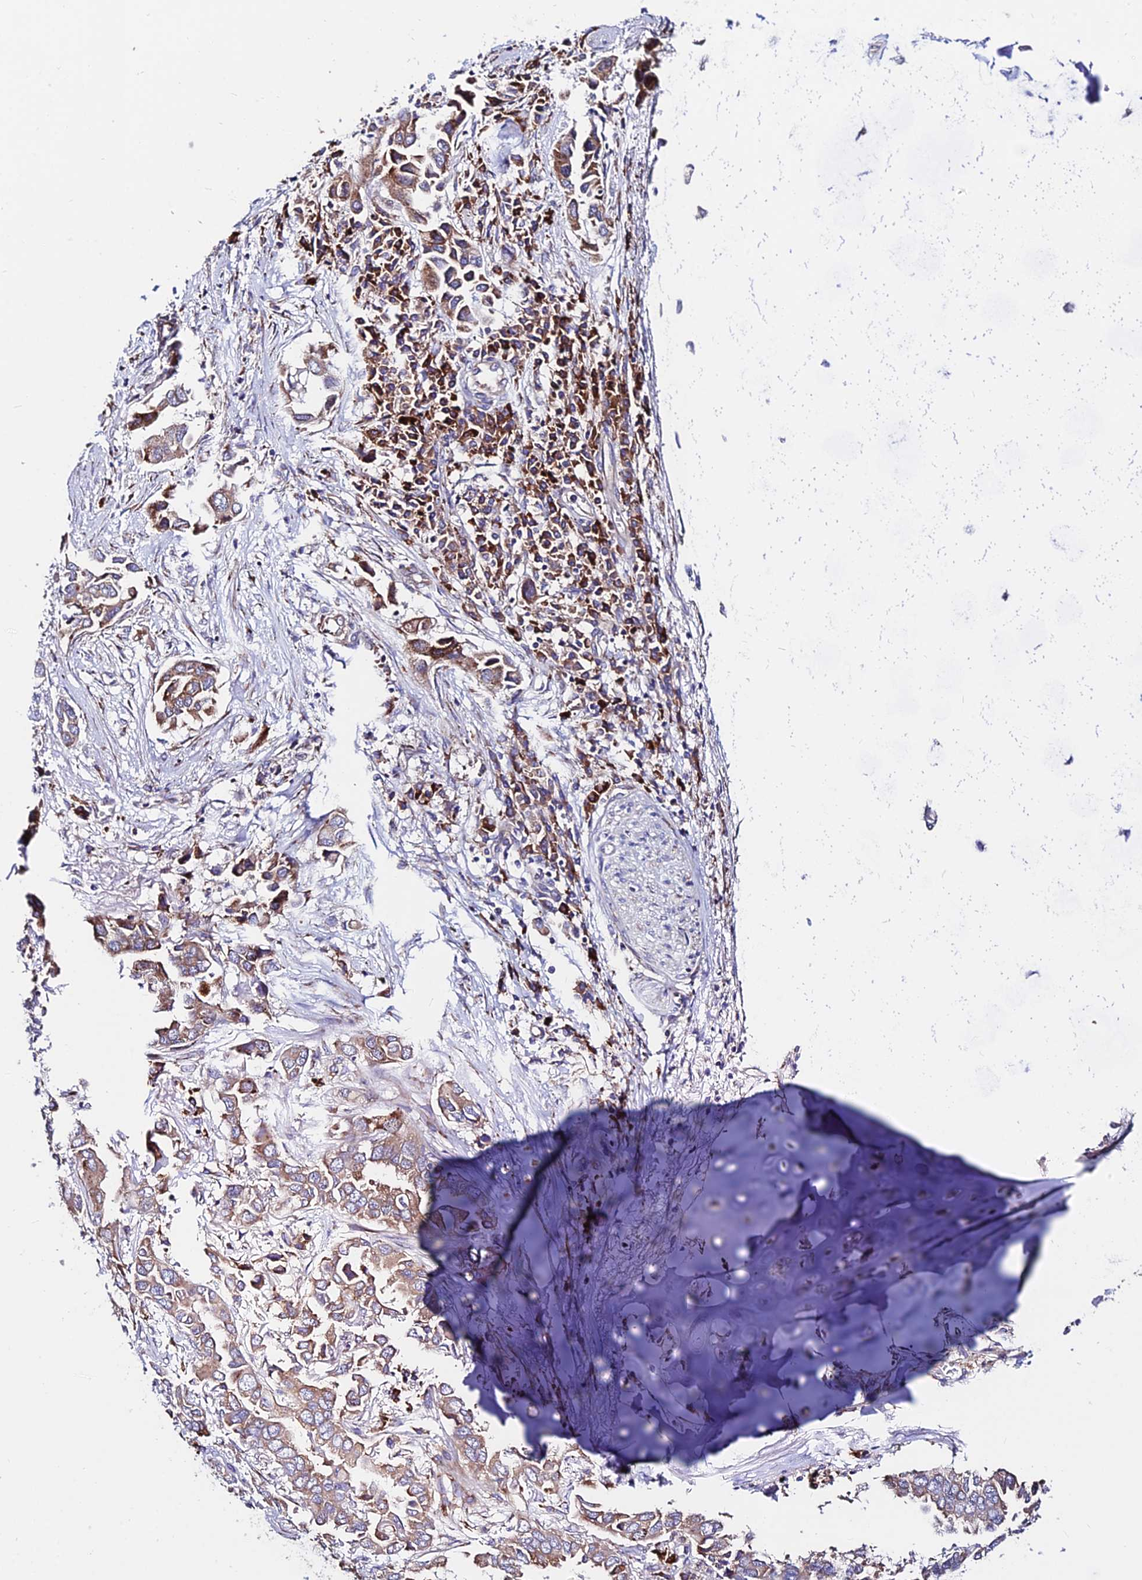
{"staining": {"intensity": "moderate", "quantity": ">75%", "location": "cytoplasmic/membranous"}, "tissue": "lung cancer", "cell_type": "Tumor cells", "image_type": "cancer", "snomed": [{"axis": "morphology", "description": "Adenocarcinoma, NOS"}, {"axis": "topography", "description": "Lung"}], "caption": "Protein analysis of lung adenocarcinoma tissue reveals moderate cytoplasmic/membranous positivity in about >75% of tumor cells.", "gene": "EIF3K", "patient": {"sex": "female", "age": 76}}